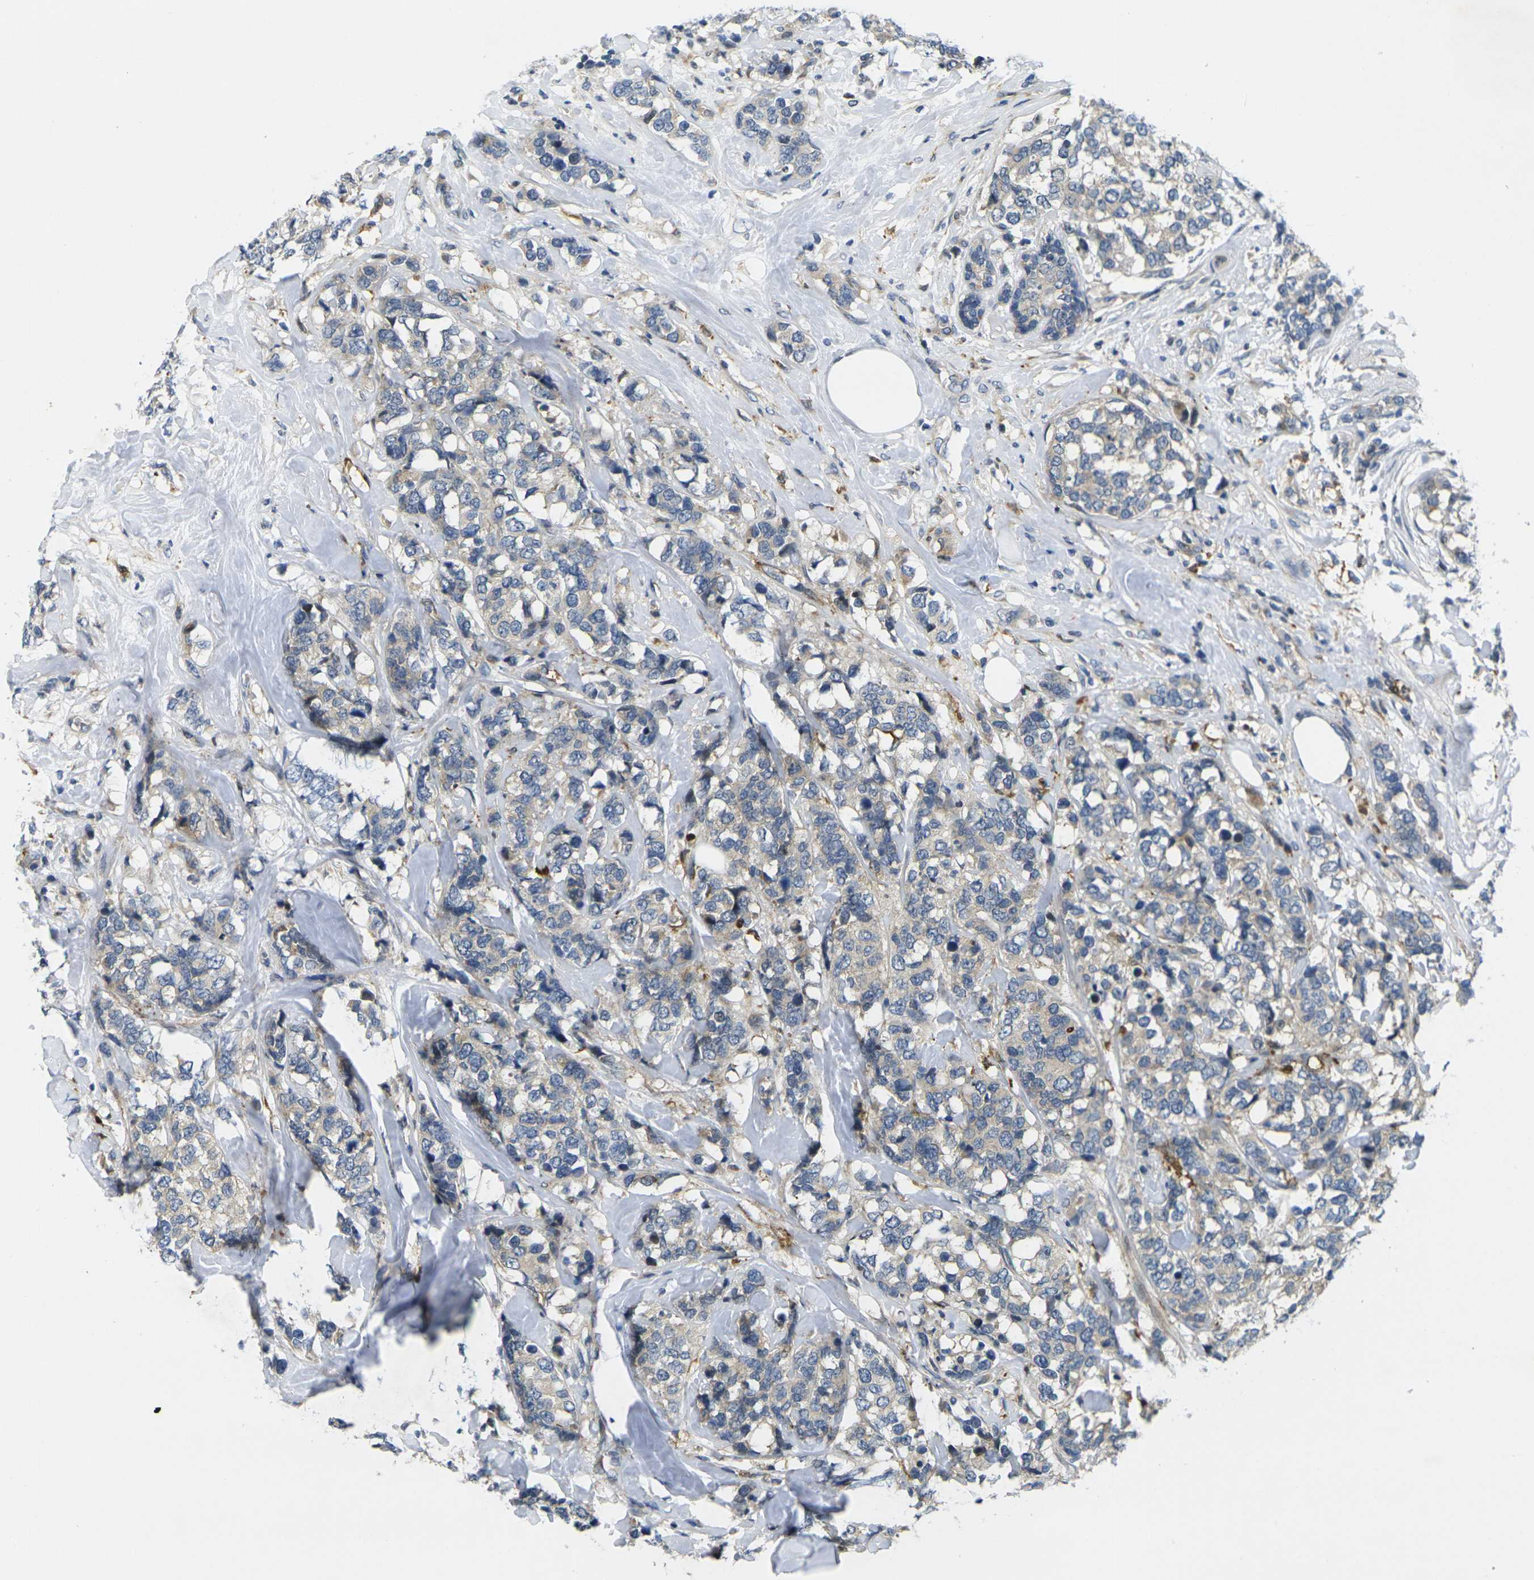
{"staining": {"intensity": "weak", "quantity": ">75%", "location": "cytoplasmic/membranous"}, "tissue": "breast cancer", "cell_type": "Tumor cells", "image_type": "cancer", "snomed": [{"axis": "morphology", "description": "Lobular carcinoma"}, {"axis": "topography", "description": "Breast"}], "caption": "This histopathology image displays IHC staining of human breast cancer, with low weak cytoplasmic/membranous staining in about >75% of tumor cells.", "gene": "ROBO2", "patient": {"sex": "female", "age": 59}}